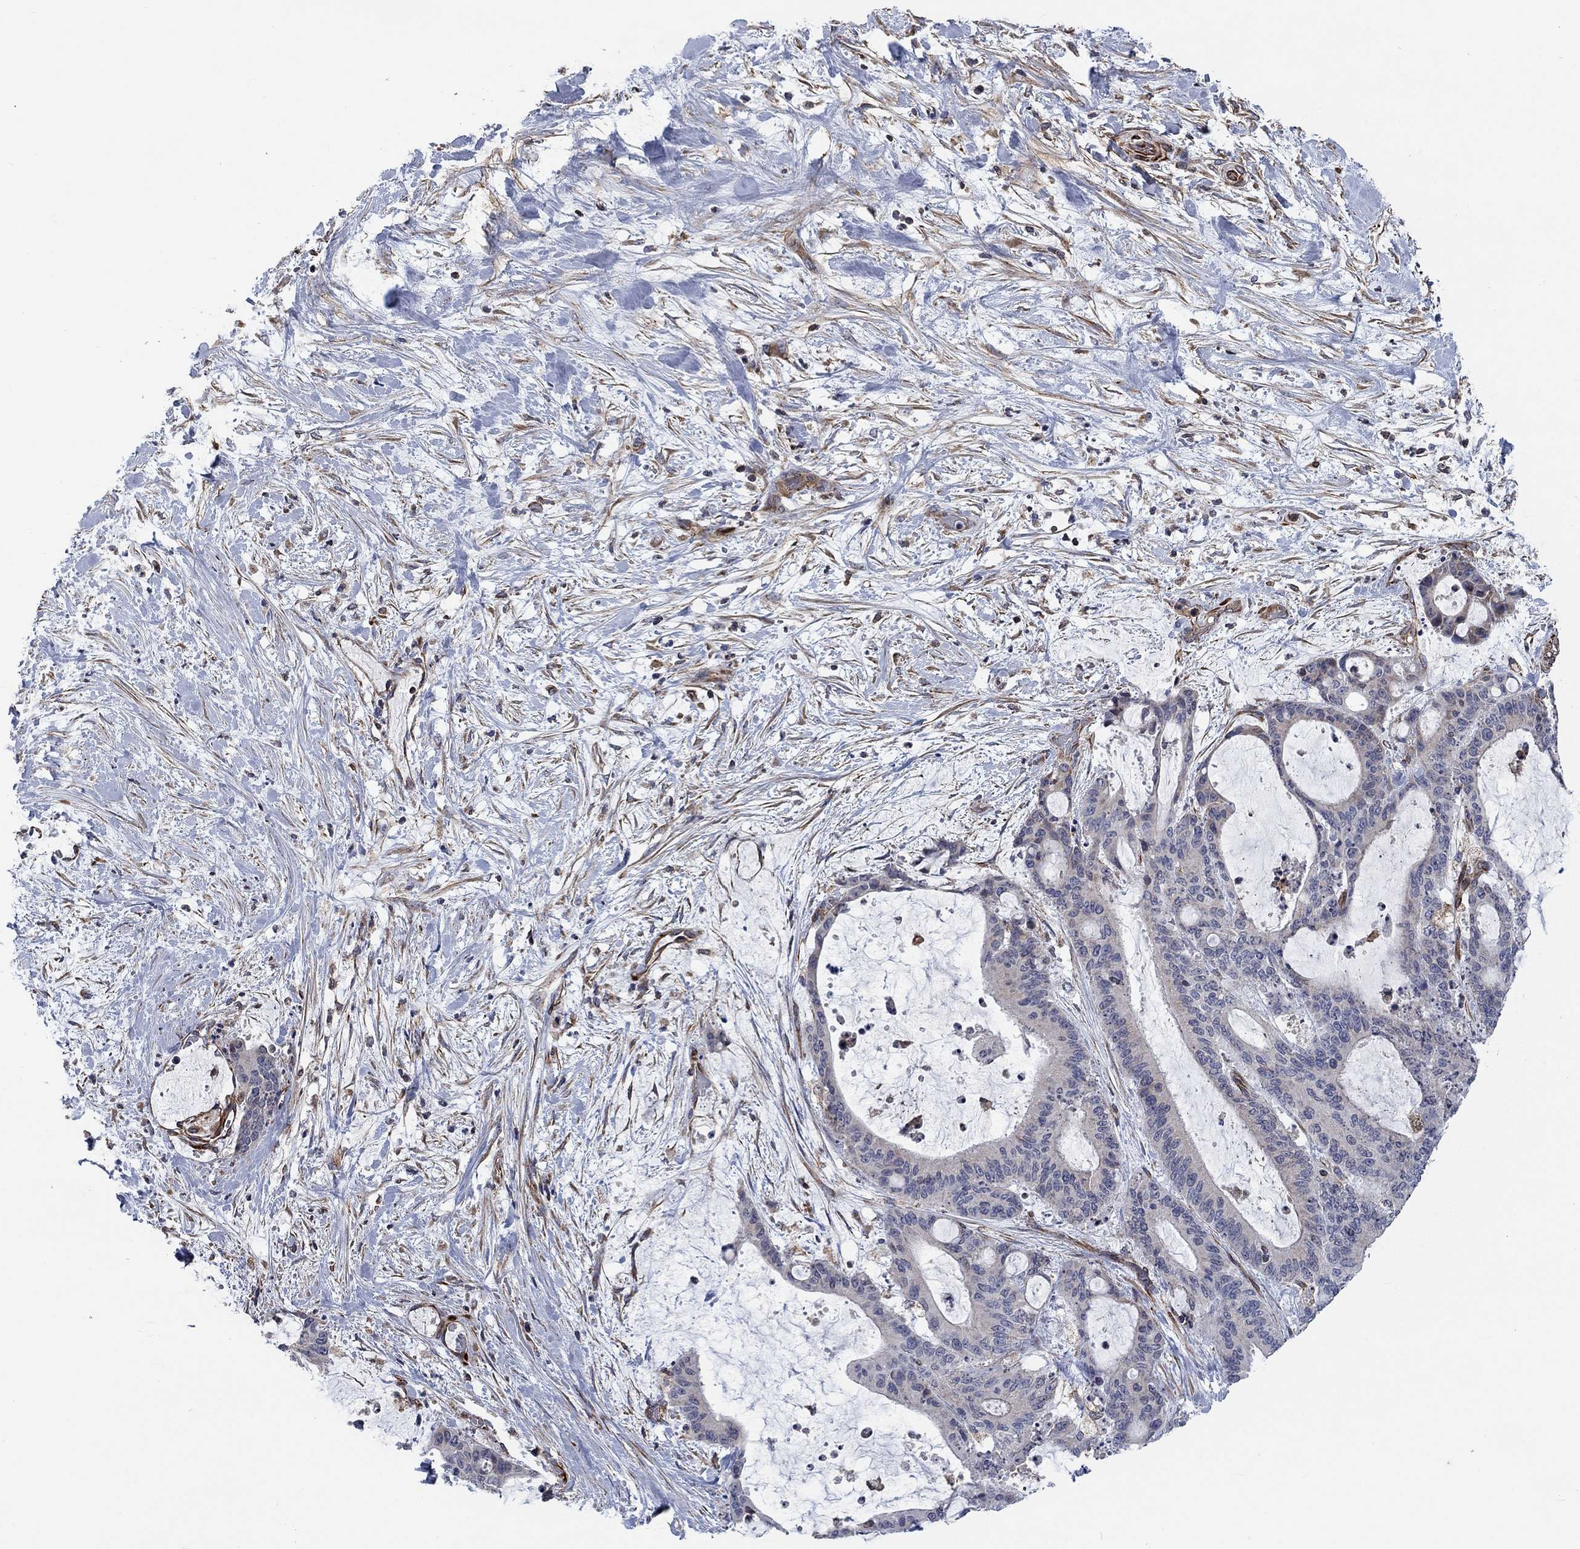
{"staining": {"intensity": "negative", "quantity": "none", "location": "none"}, "tissue": "liver cancer", "cell_type": "Tumor cells", "image_type": "cancer", "snomed": [{"axis": "morphology", "description": "Normal tissue, NOS"}, {"axis": "morphology", "description": "Cholangiocarcinoma"}, {"axis": "topography", "description": "Liver"}, {"axis": "topography", "description": "Peripheral nerve tissue"}], "caption": "This is an IHC image of cholangiocarcinoma (liver). There is no expression in tumor cells.", "gene": "NDUFC1", "patient": {"sex": "female", "age": 73}}